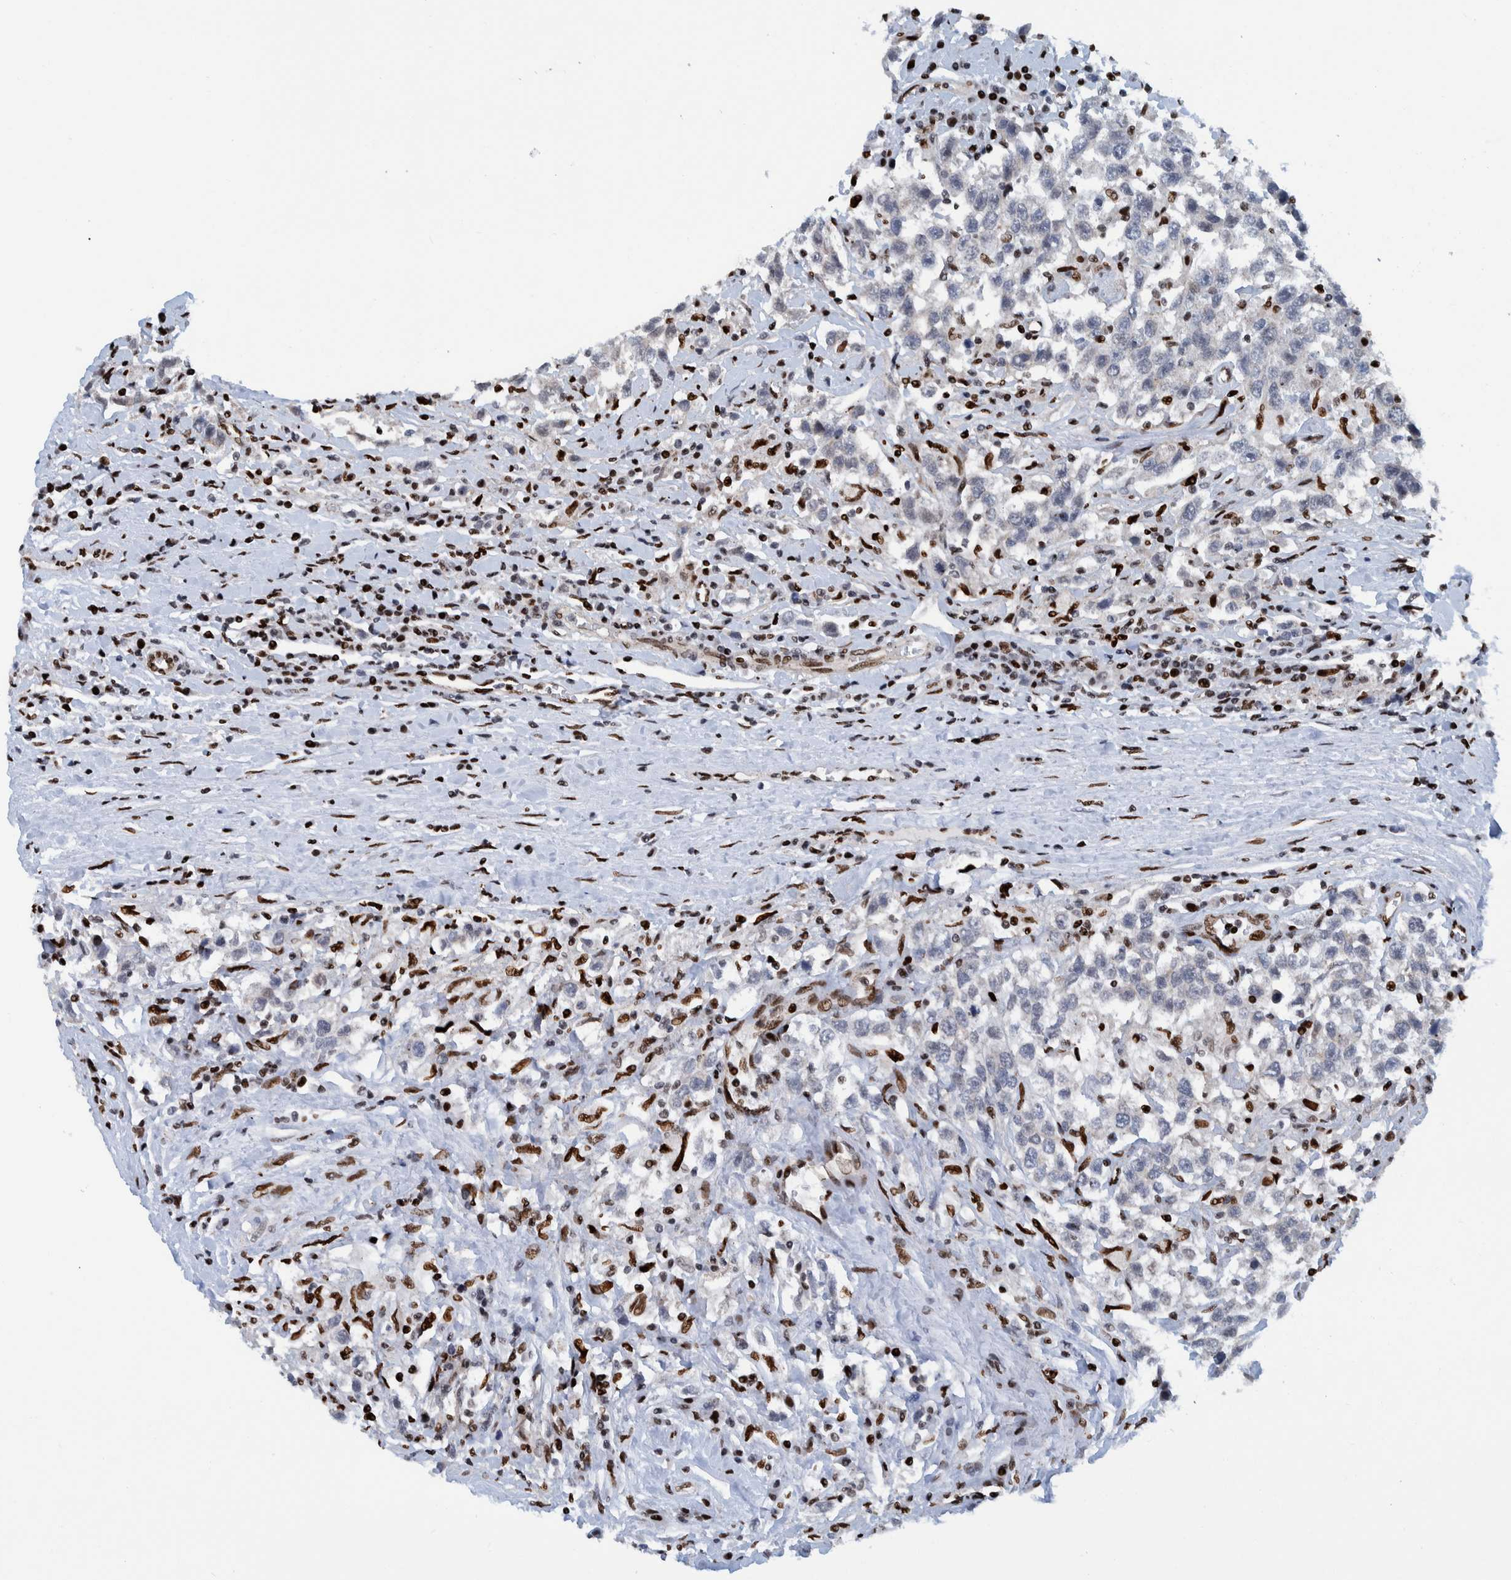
{"staining": {"intensity": "negative", "quantity": "none", "location": "none"}, "tissue": "testis cancer", "cell_type": "Tumor cells", "image_type": "cancer", "snomed": [{"axis": "morphology", "description": "Seminoma, NOS"}, {"axis": "topography", "description": "Testis"}], "caption": "Tumor cells are negative for protein expression in human testis seminoma.", "gene": "HEATR9", "patient": {"sex": "male", "age": 41}}